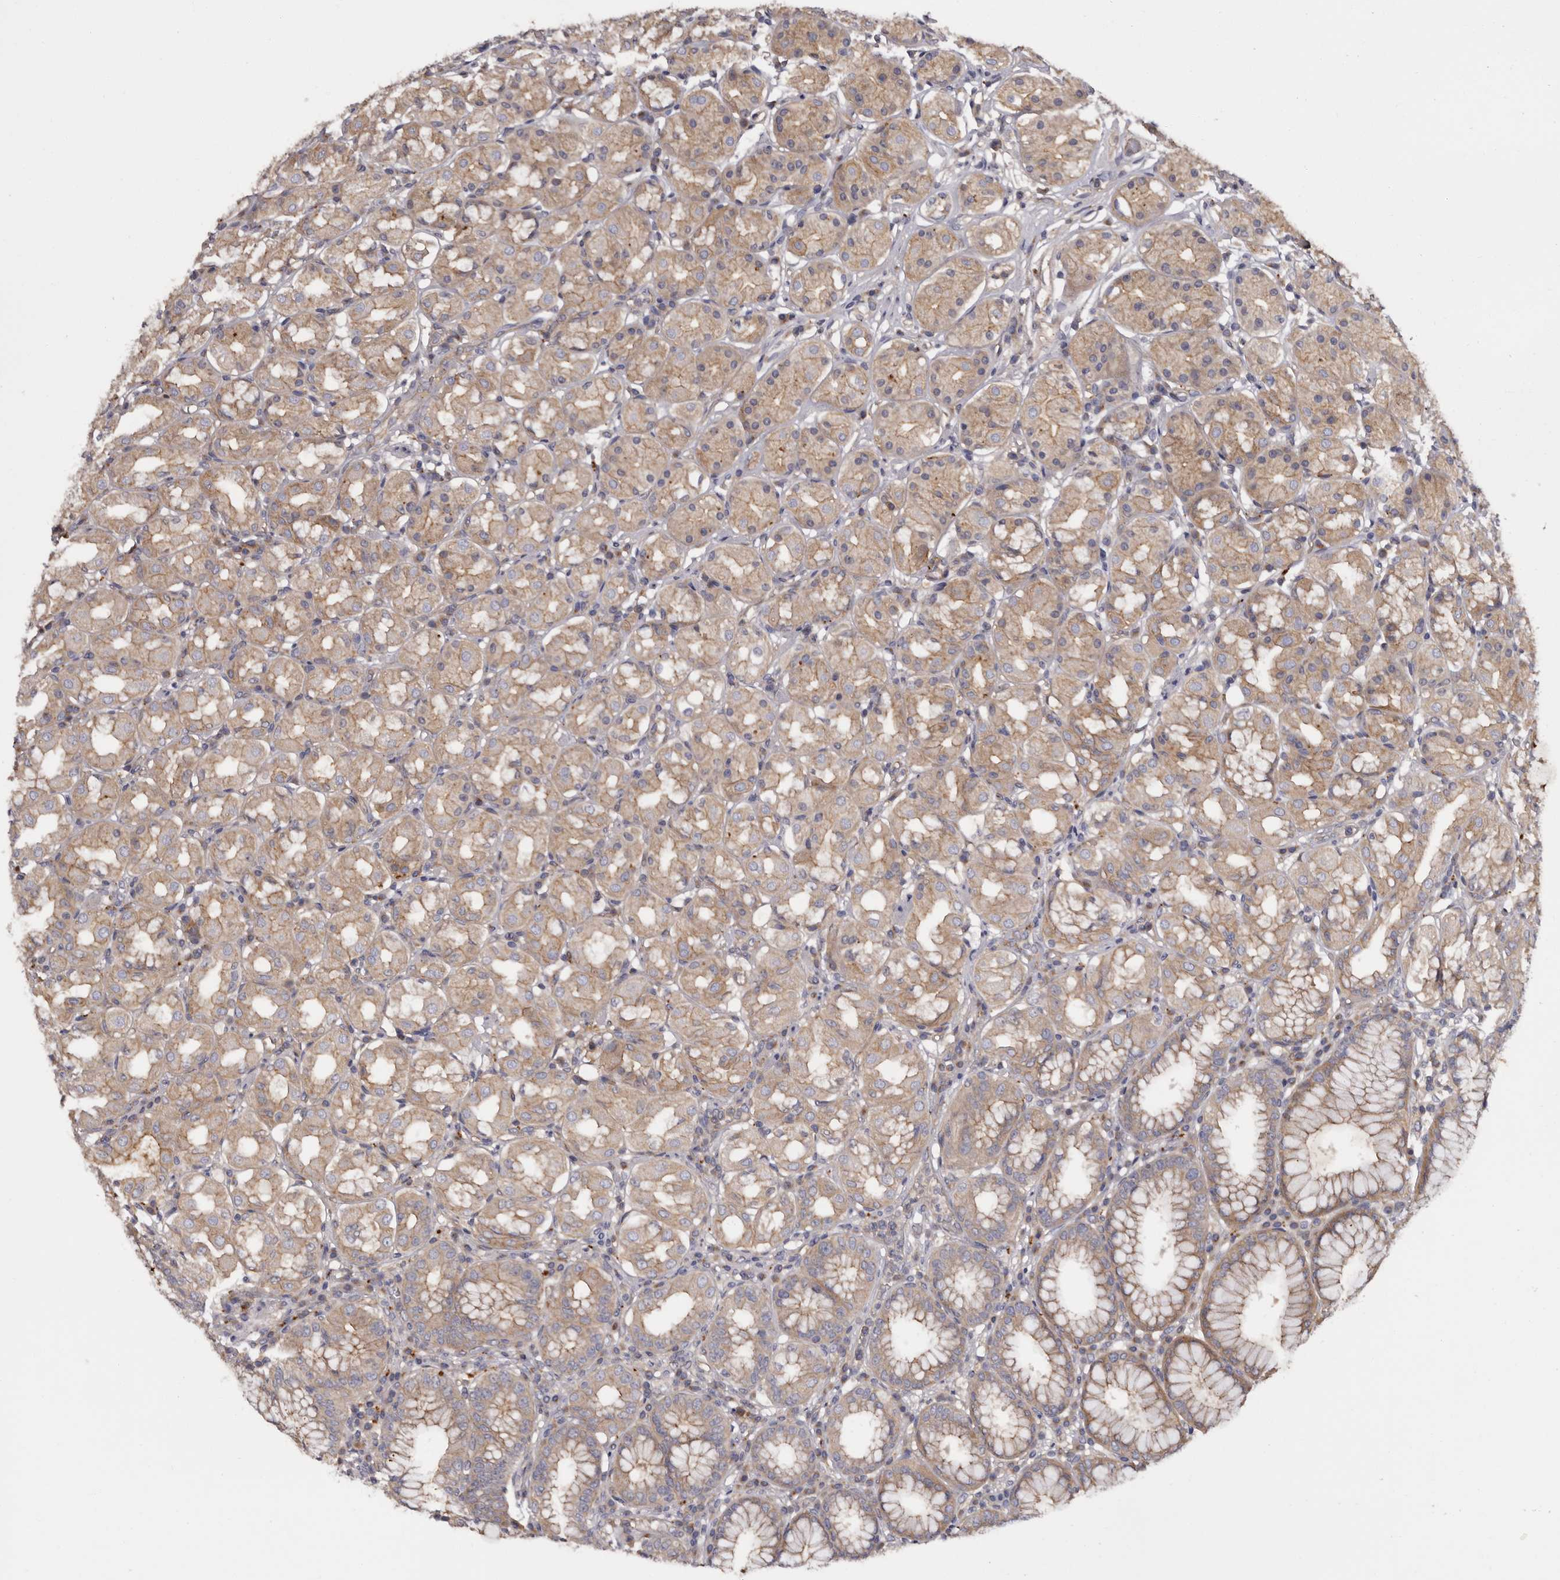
{"staining": {"intensity": "moderate", "quantity": ">75%", "location": "cytoplasmic/membranous"}, "tissue": "stomach", "cell_type": "Glandular cells", "image_type": "normal", "snomed": [{"axis": "morphology", "description": "Normal tissue, NOS"}, {"axis": "topography", "description": "Stomach"}, {"axis": "topography", "description": "Stomach, lower"}], "caption": "Protein positivity by immunohistochemistry exhibits moderate cytoplasmic/membranous positivity in approximately >75% of glandular cells in benign stomach. Ihc stains the protein in brown and the nuclei are stained blue.", "gene": "INKA2", "patient": {"sex": "female", "age": 56}}